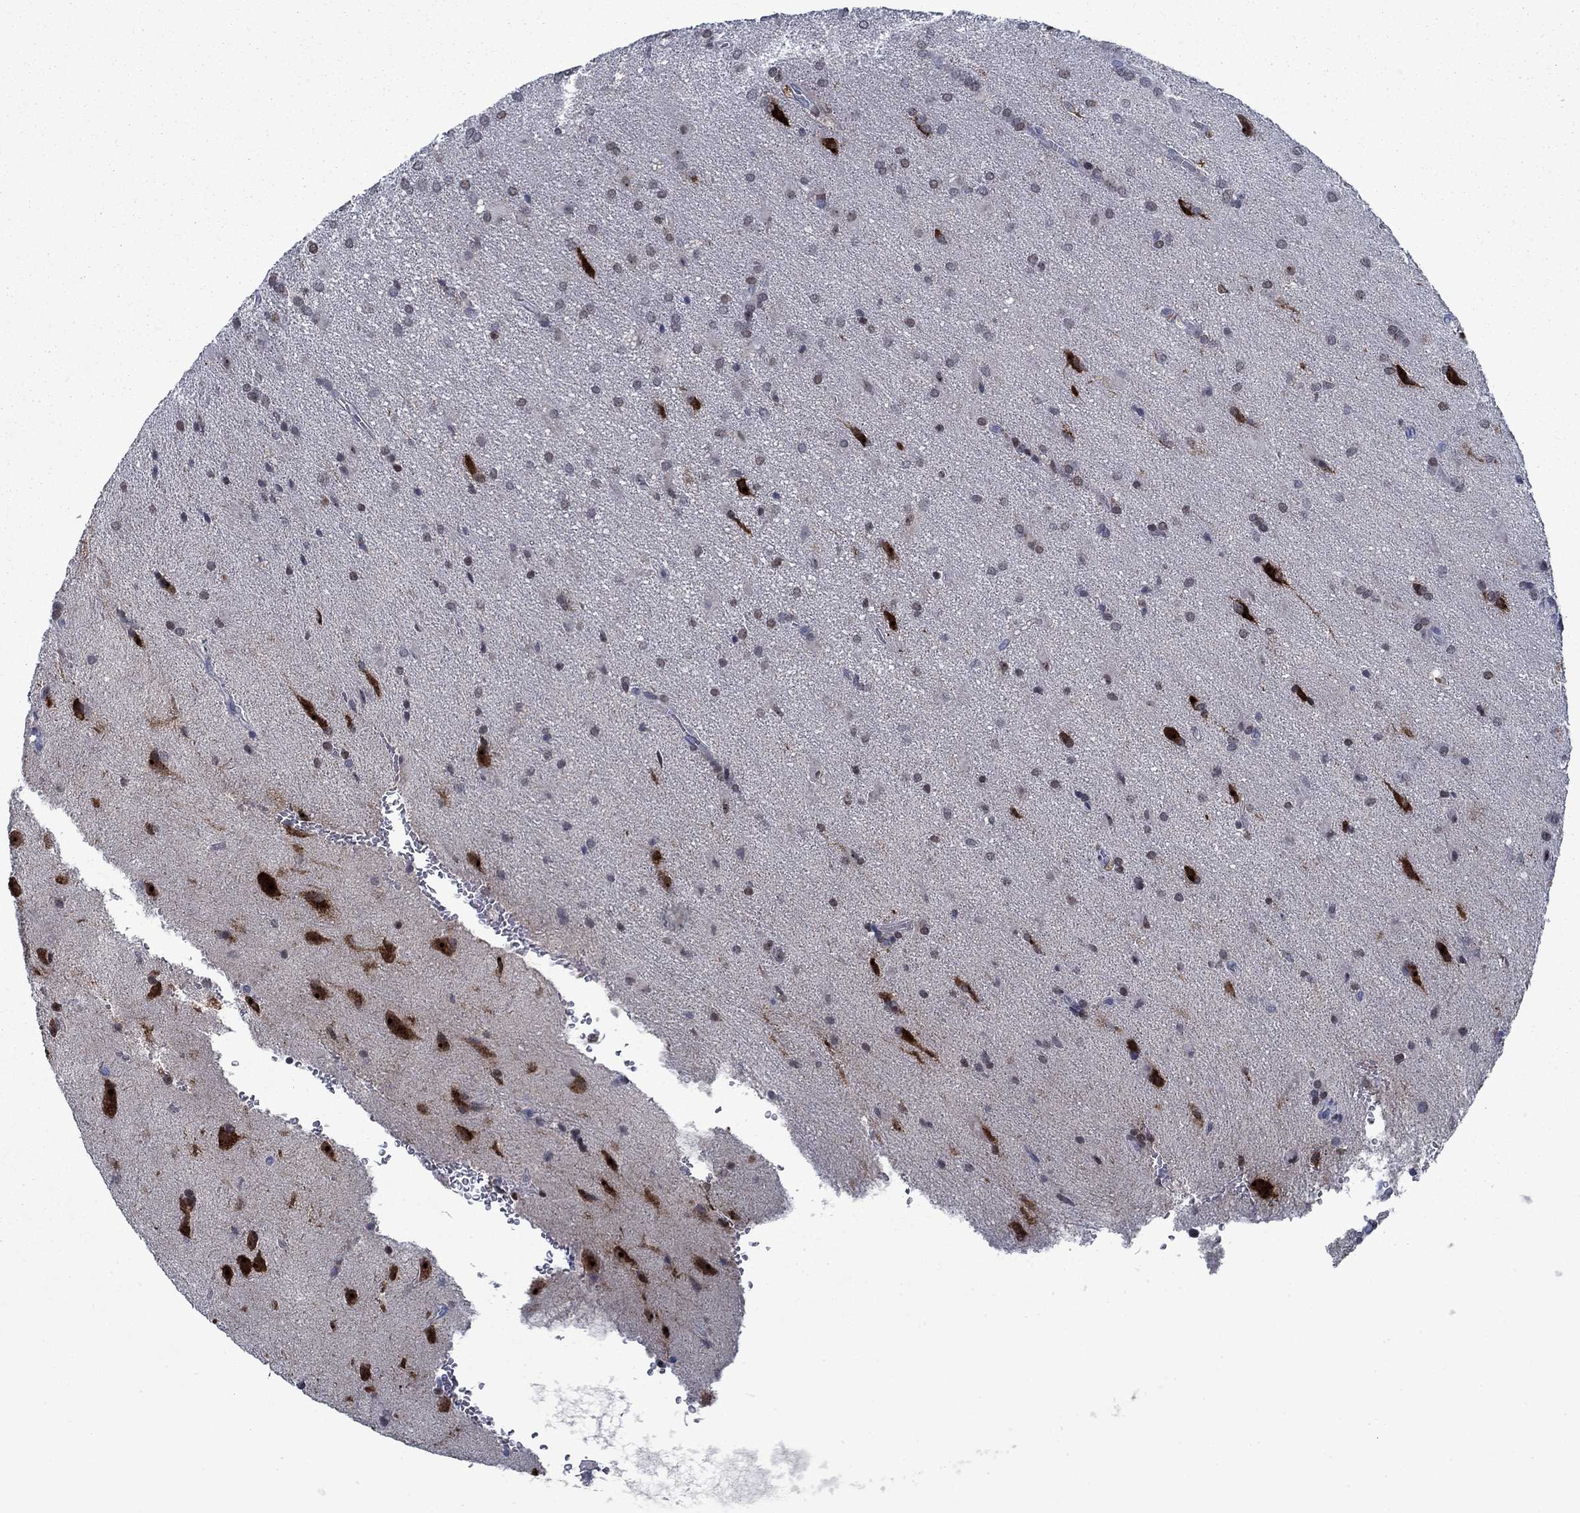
{"staining": {"intensity": "negative", "quantity": "none", "location": "none"}, "tissue": "glioma", "cell_type": "Tumor cells", "image_type": "cancer", "snomed": [{"axis": "morphology", "description": "Glioma, malignant, Low grade"}, {"axis": "topography", "description": "Brain"}], "caption": "Tumor cells show no significant expression in glioma.", "gene": "PNMA8A", "patient": {"sex": "male", "age": 58}}